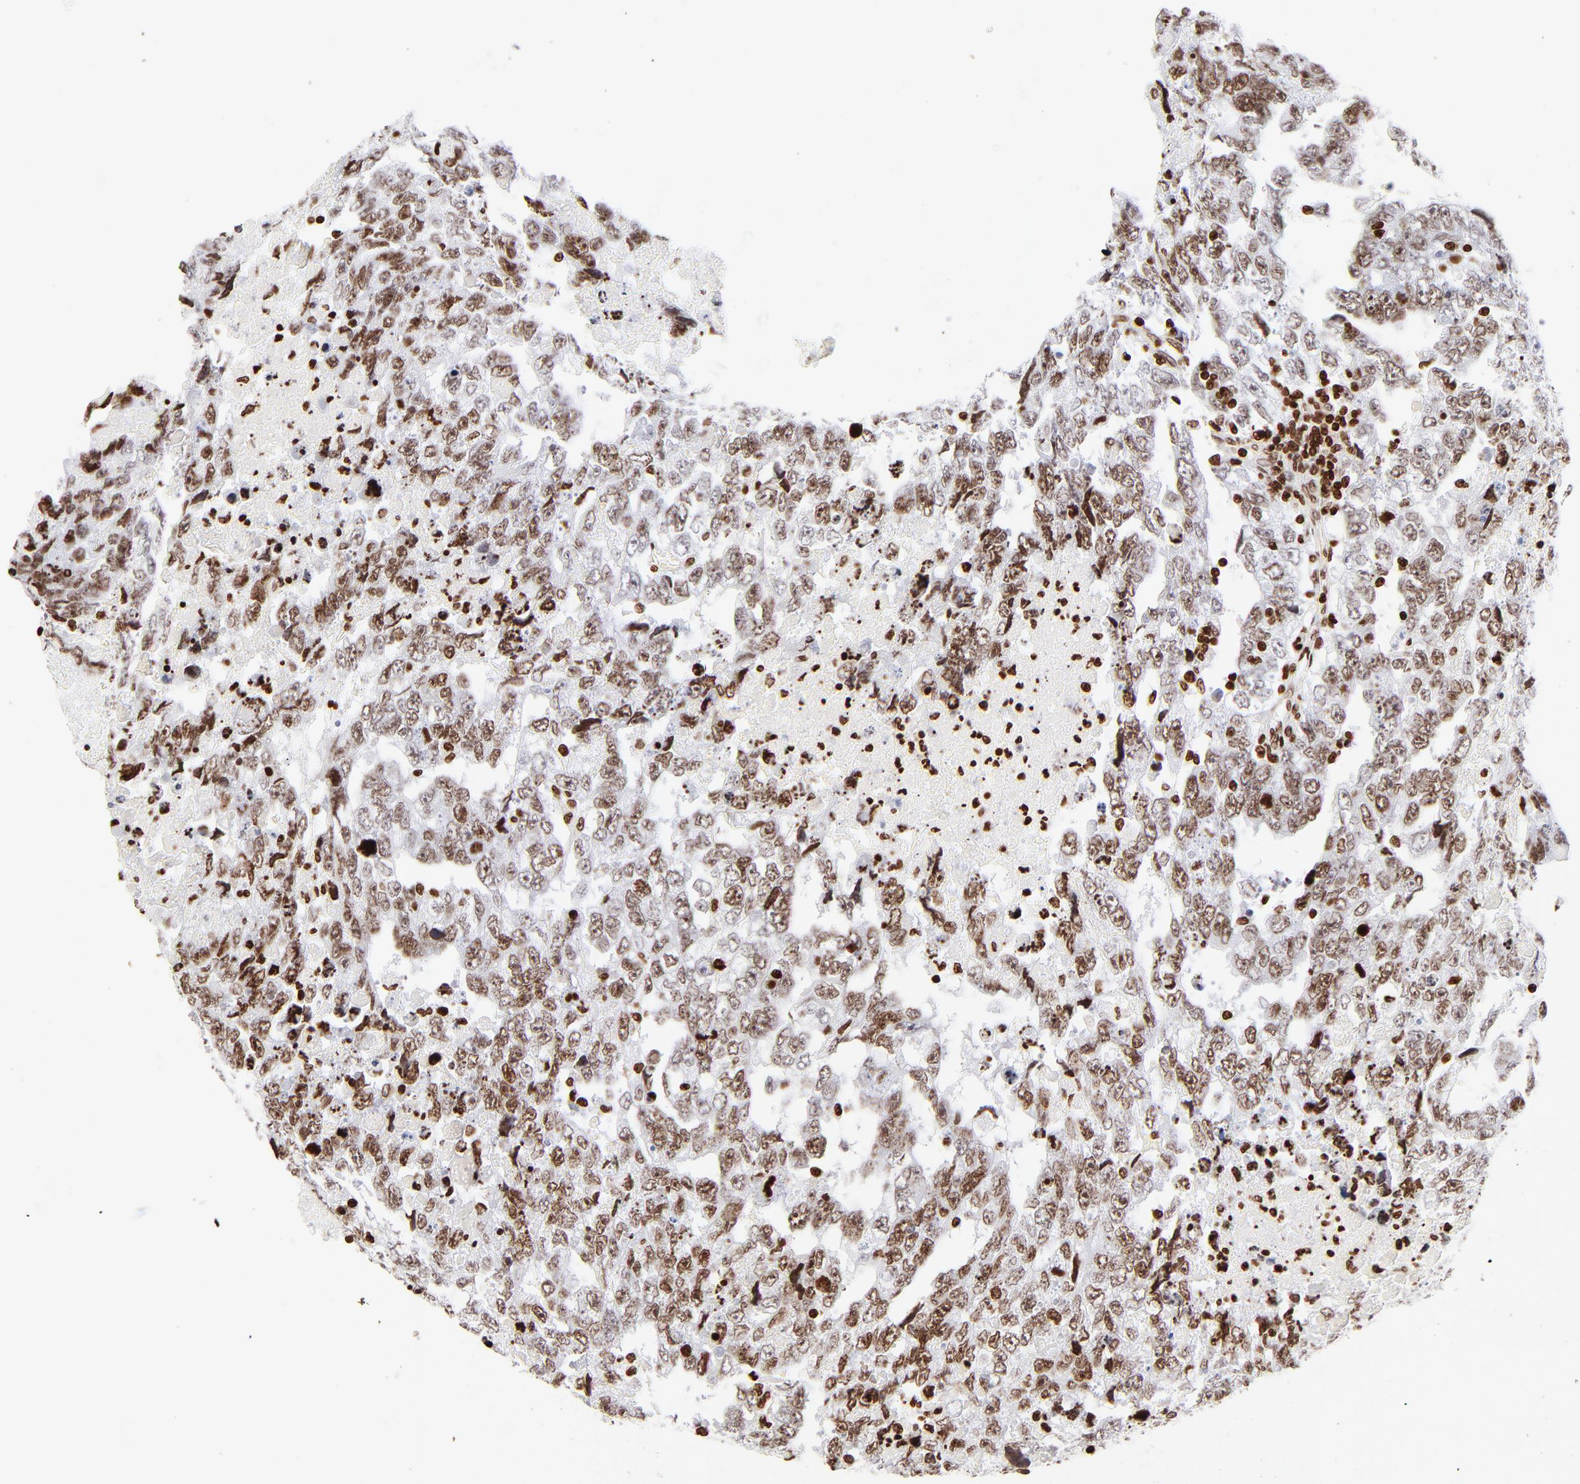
{"staining": {"intensity": "moderate", "quantity": ">75%", "location": "nuclear"}, "tissue": "testis cancer", "cell_type": "Tumor cells", "image_type": "cancer", "snomed": [{"axis": "morphology", "description": "Carcinoma, Embryonal, NOS"}, {"axis": "topography", "description": "Testis"}], "caption": "Protein analysis of embryonal carcinoma (testis) tissue reveals moderate nuclear staining in about >75% of tumor cells.", "gene": "RTL4", "patient": {"sex": "male", "age": 36}}